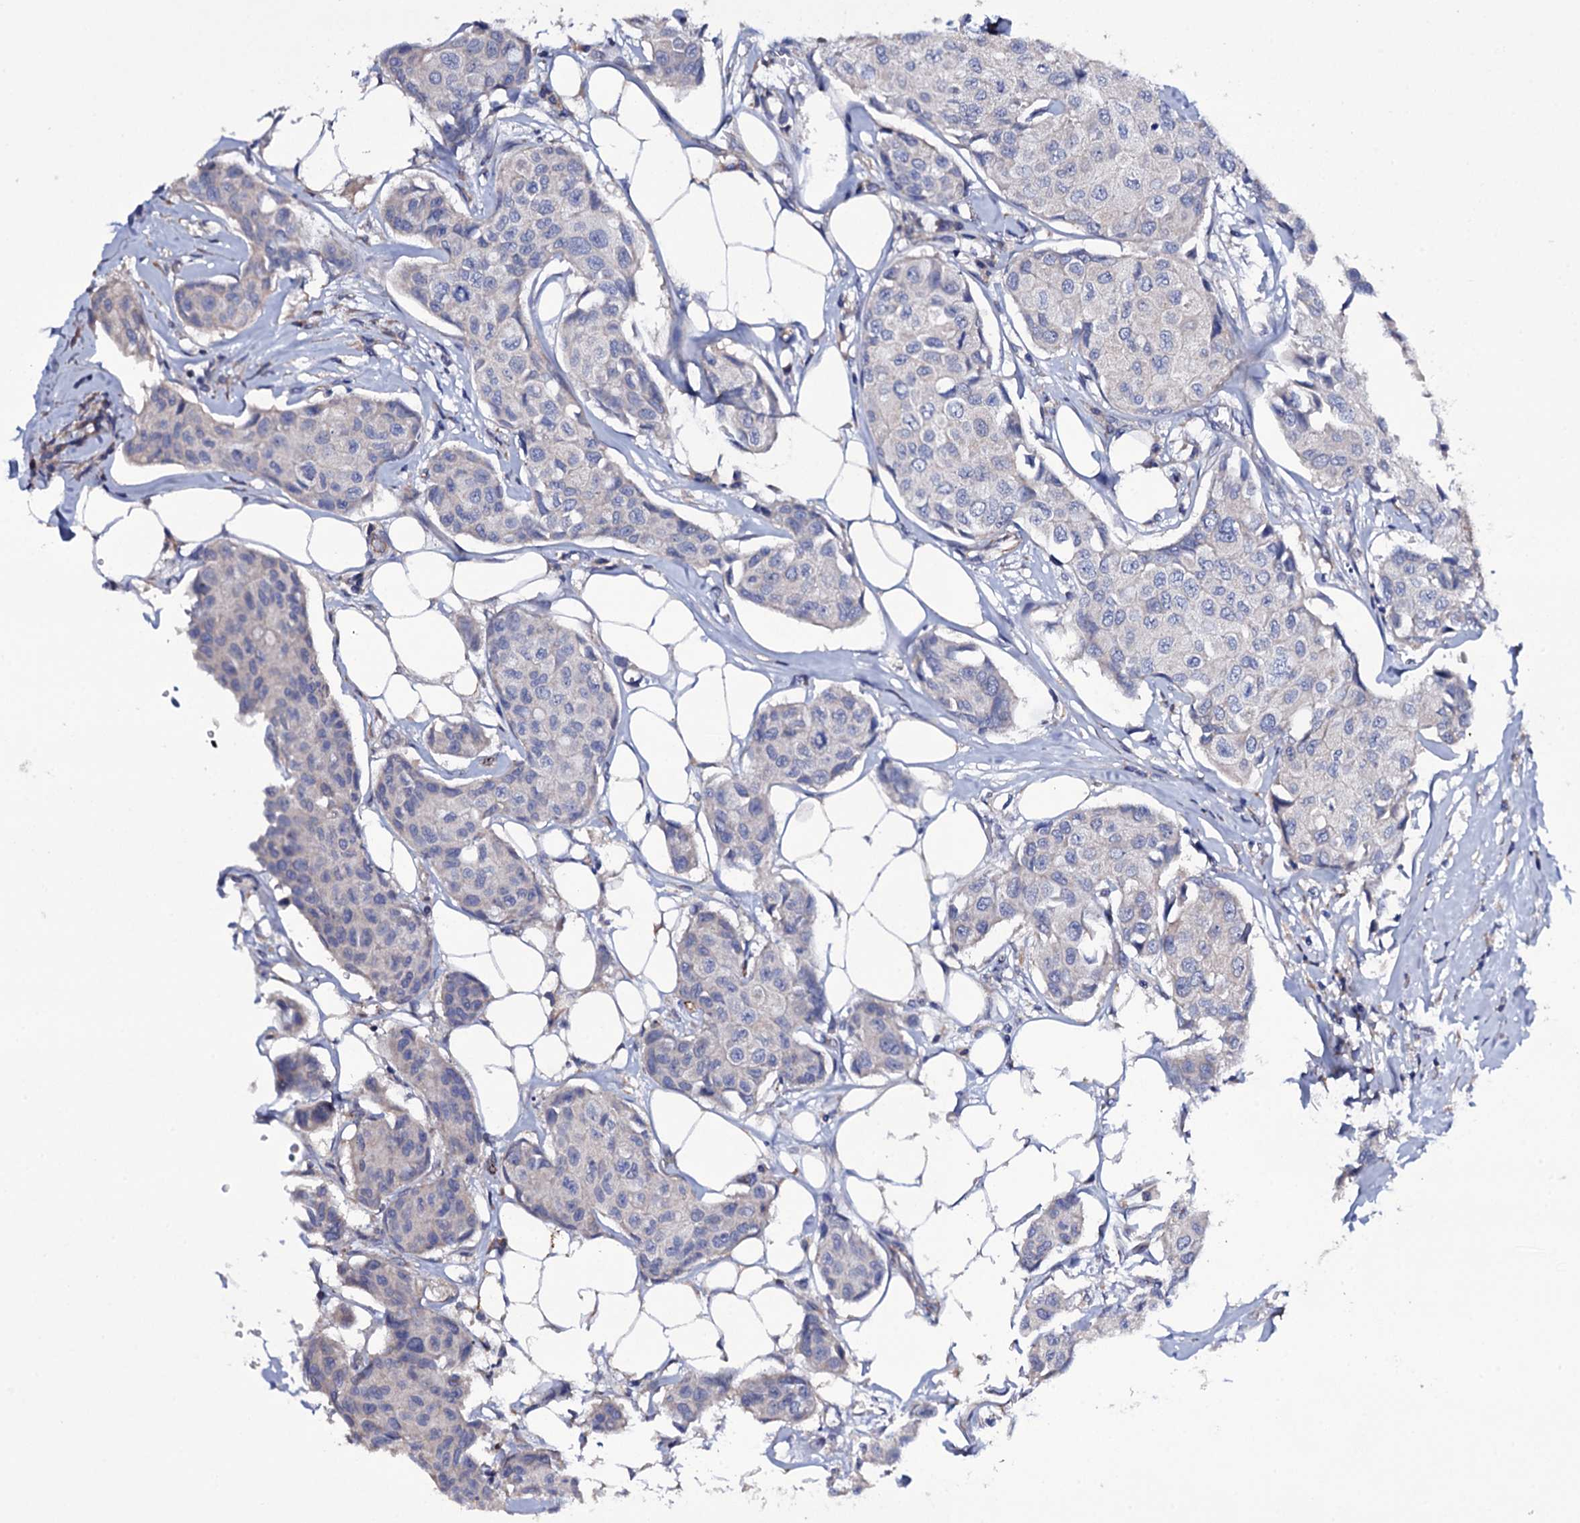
{"staining": {"intensity": "negative", "quantity": "none", "location": "none"}, "tissue": "breast cancer", "cell_type": "Tumor cells", "image_type": "cancer", "snomed": [{"axis": "morphology", "description": "Duct carcinoma"}, {"axis": "topography", "description": "Breast"}], "caption": "This is a micrograph of IHC staining of breast cancer, which shows no staining in tumor cells.", "gene": "BCL2L14", "patient": {"sex": "female", "age": 80}}